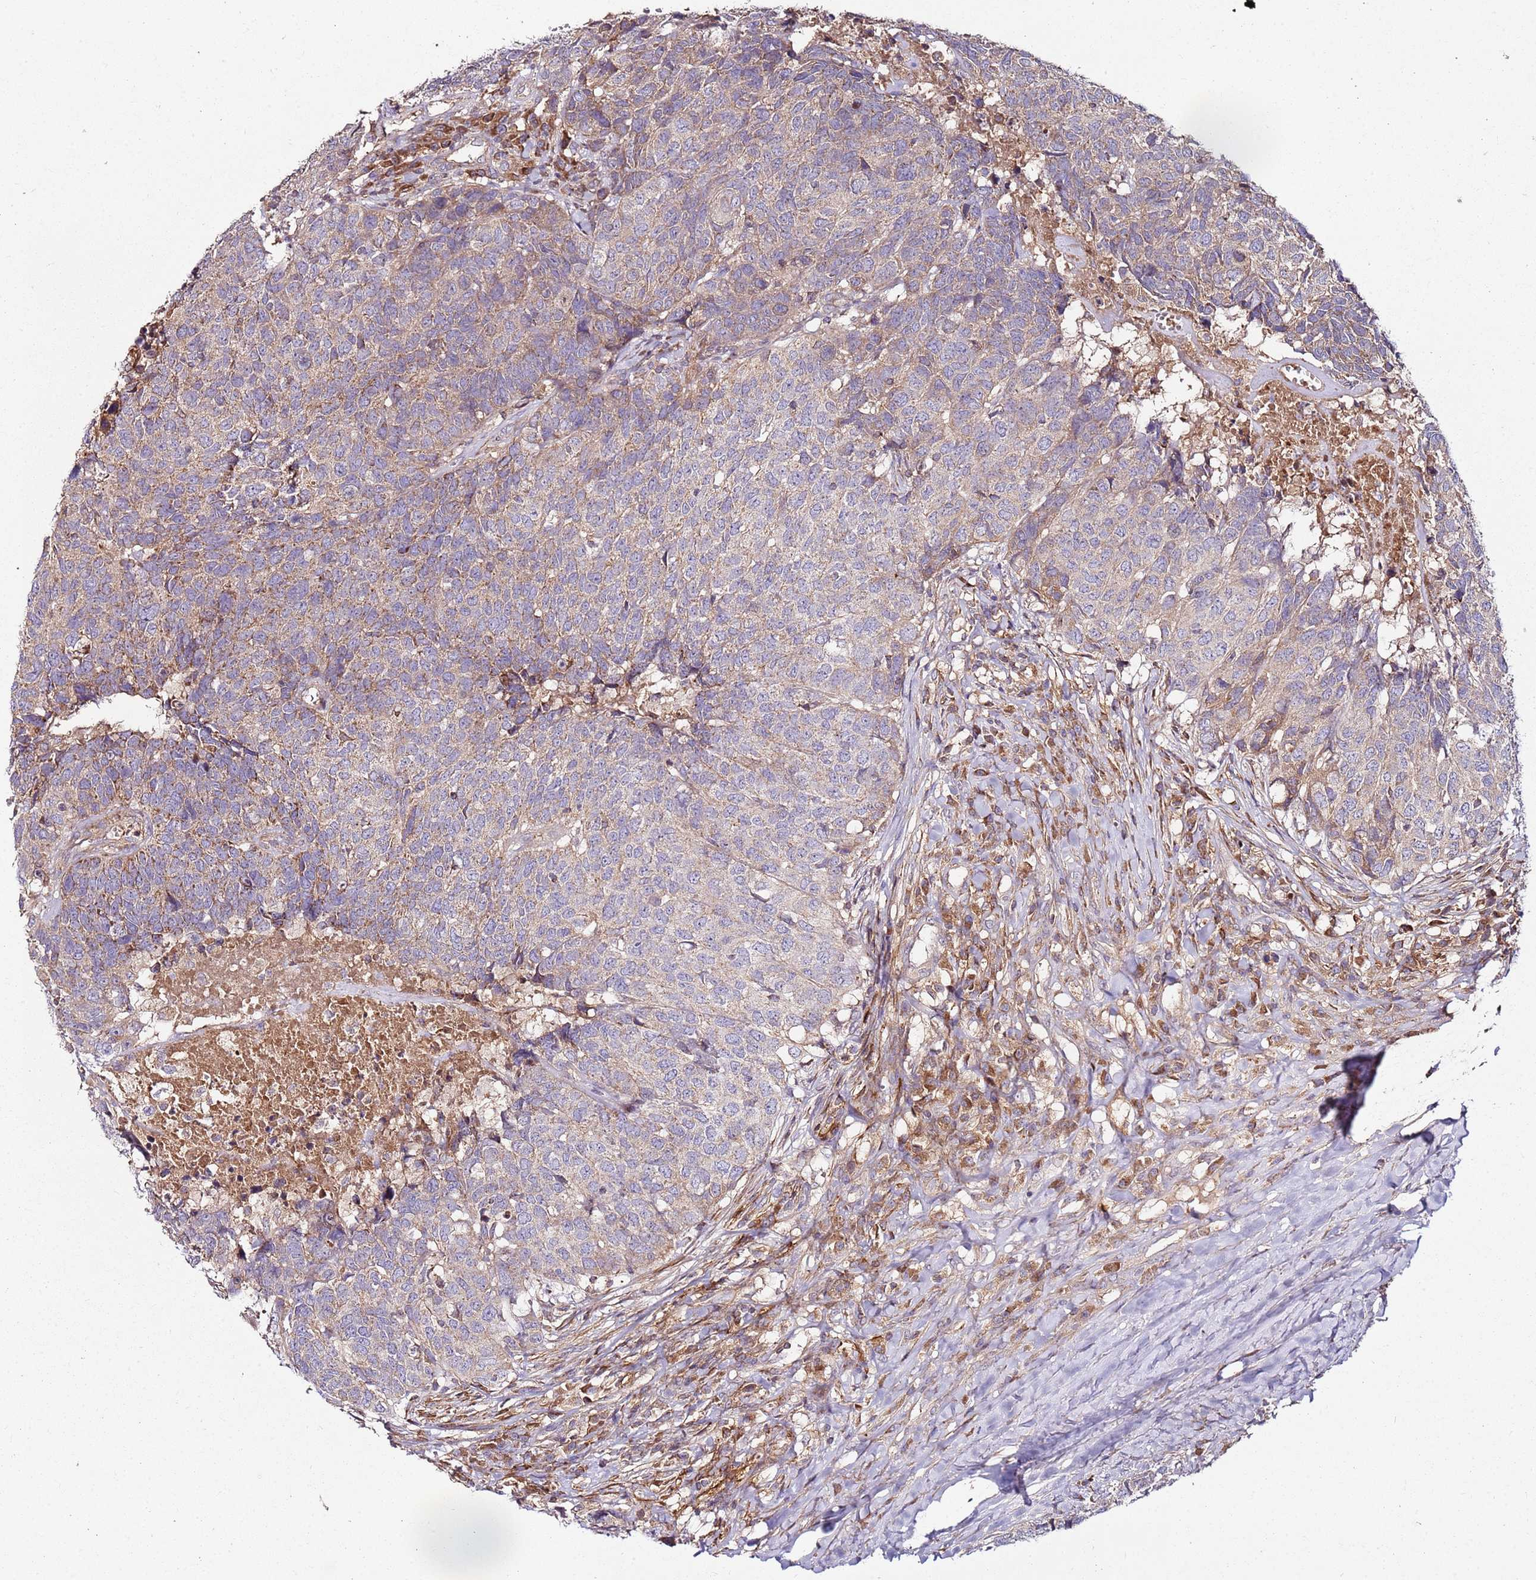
{"staining": {"intensity": "weak", "quantity": "25%-75%", "location": "cytoplasmic/membranous"}, "tissue": "head and neck cancer", "cell_type": "Tumor cells", "image_type": "cancer", "snomed": [{"axis": "morphology", "description": "Normal tissue, NOS"}, {"axis": "morphology", "description": "Squamous cell carcinoma, NOS"}, {"axis": "topography", "description": "Skeletal muscle"}, {"axis": "topography", "description": "Vascular tissue"}, {"axis": "topography", "description": "Peripheral nerve tissue"}, {"axis": "topography", "description": "Head-Neck"}], "caption": "A brown stain highlights weak cytoplasmic/membranous expression of a protein in head and neck cancer (squamous cell carcinoma) tumor cells.", "gene": "KRTAP21-3", "patient": {"sex": "male", "age": 66}}